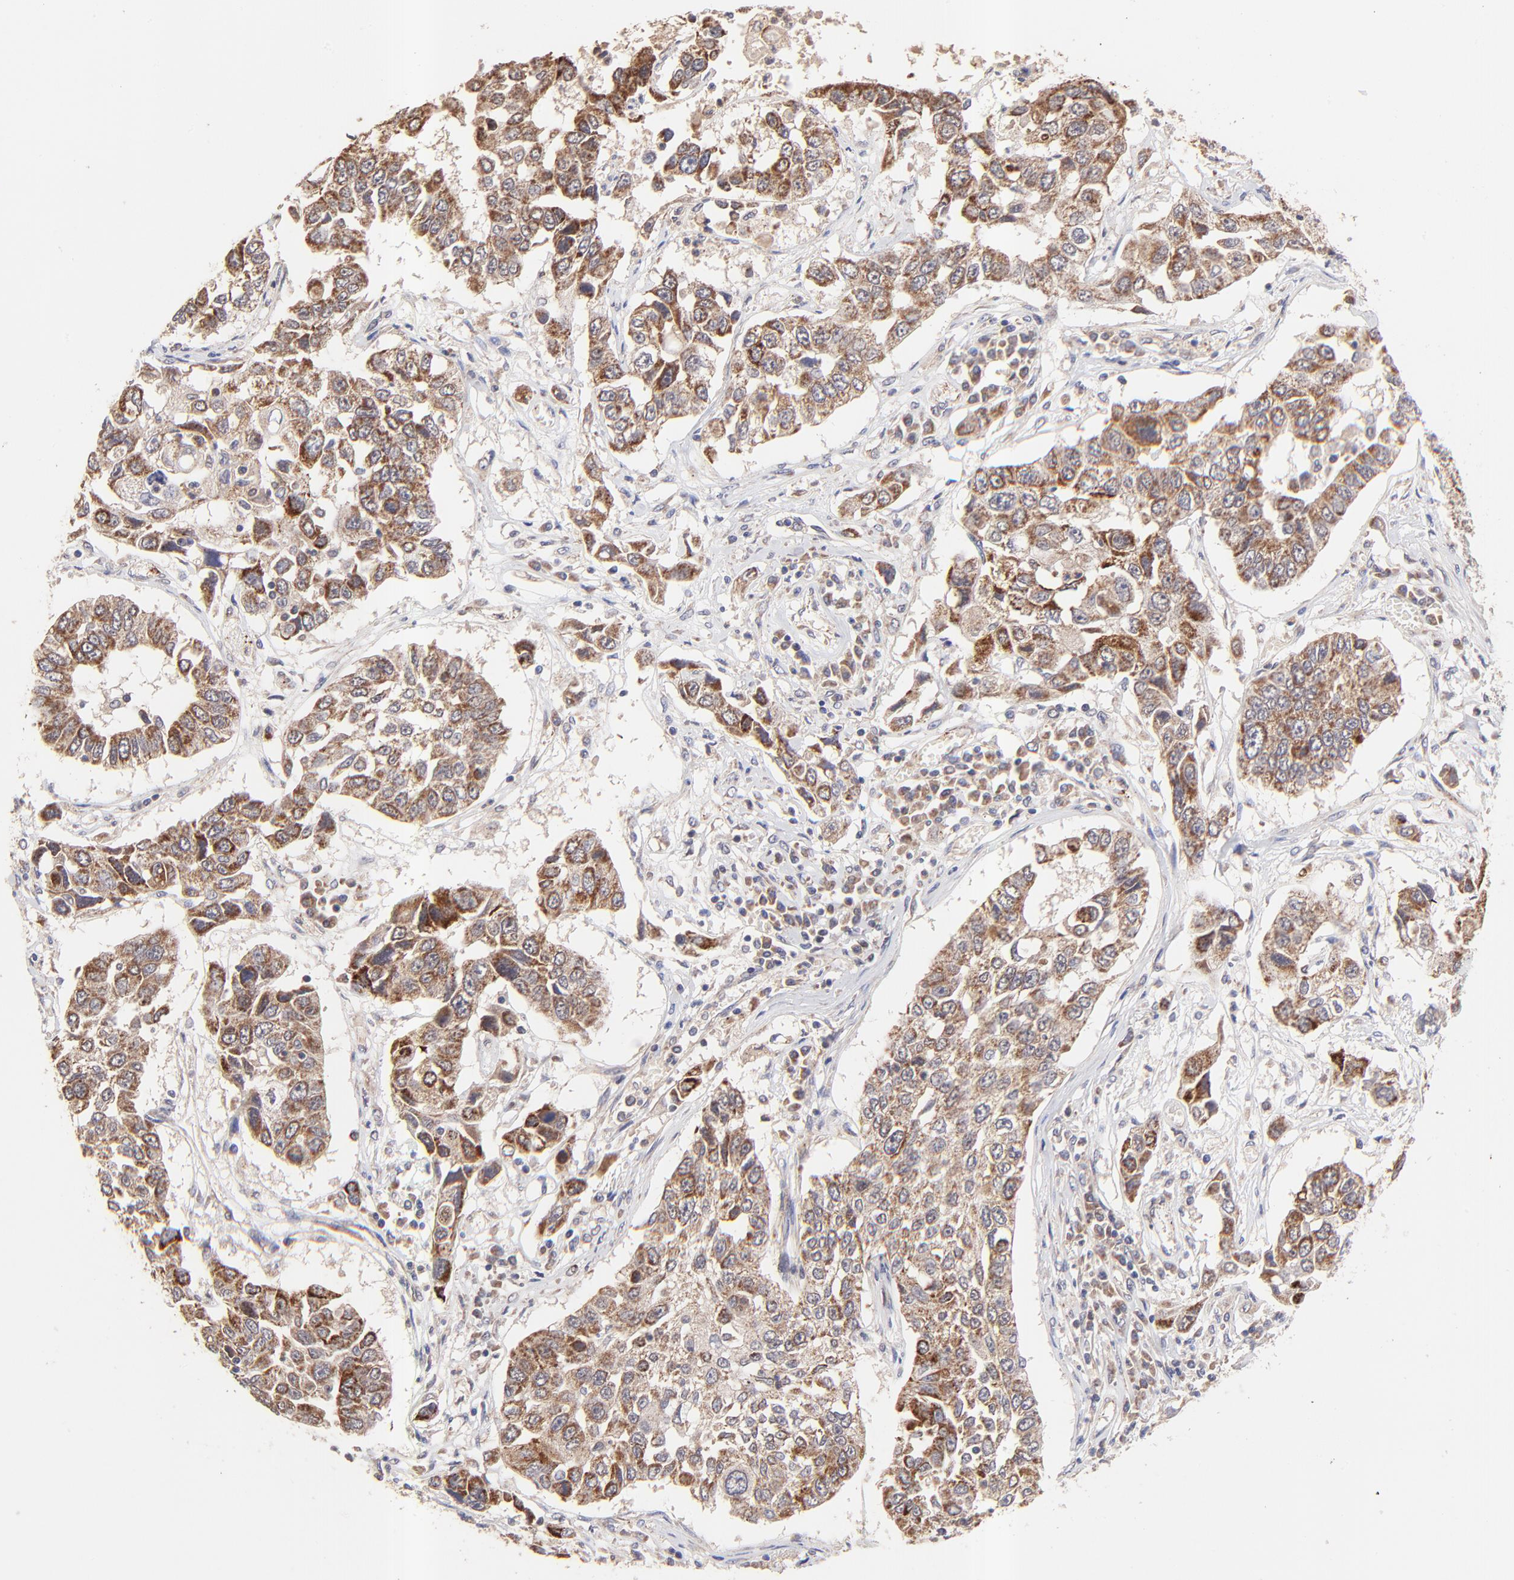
{"staining": {"intensity": "strong", "quantity": ">75%", "location": "cytoplasmic/membranous"}, "tissue": "lung cancer", "cell_type": "Tumor cells", "image_type": "cancer", "snomed": [{"axis": "morphology", "description": "Squamous cell carcinoma, NOS"}, {"axis": "topography", "description": "Lung"}], "caption": "This image exhibits immunohistochemistry staining of human squamous cell carcinoma (lung), with high strong cytoplasmic/membranous positivity in about >75% of tumor cells.", "gene": "BAIAP2L2", "patient": {"sex": "male", "age": 71}}